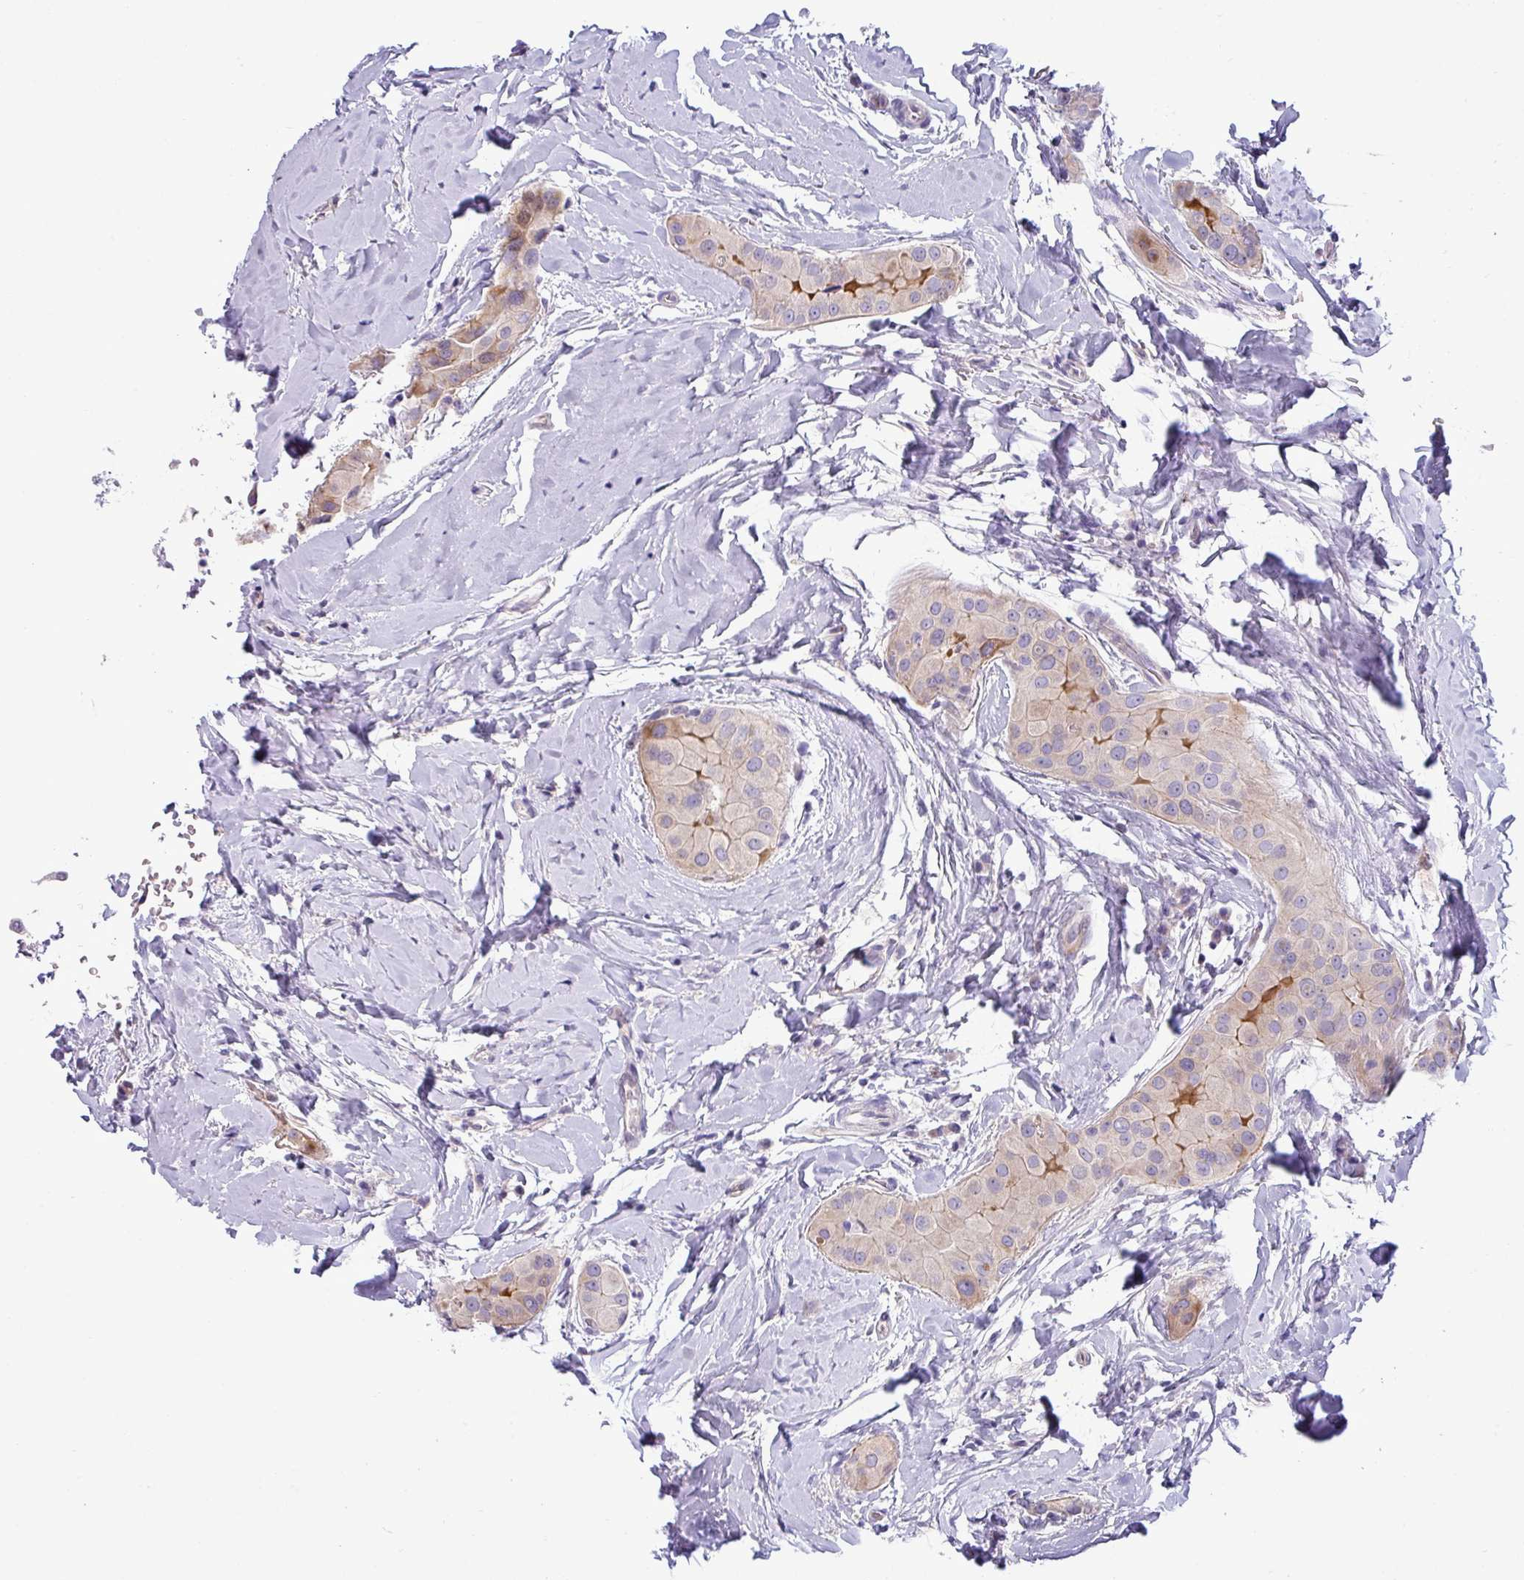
{"staining": {"intensity": "weak", "quantity": "<25%", "location": "cytoplasmic/membranous"}, "tissue": "thyroid cancer", "cell_type": "Tumor cells", "image_type": "cancer", "snomed": [{"axis": "morphology", "description": "Papillary adenocarcinoma, NOS"}, {"axis": "topography", "description": "Thyroid gland"}], "caption": "IHC of human thyroid papillary adenocarcinoma shows no expression in tumor cells.", "gene": "ACAP3", "patient": {"sex": "male", "age": 33}}